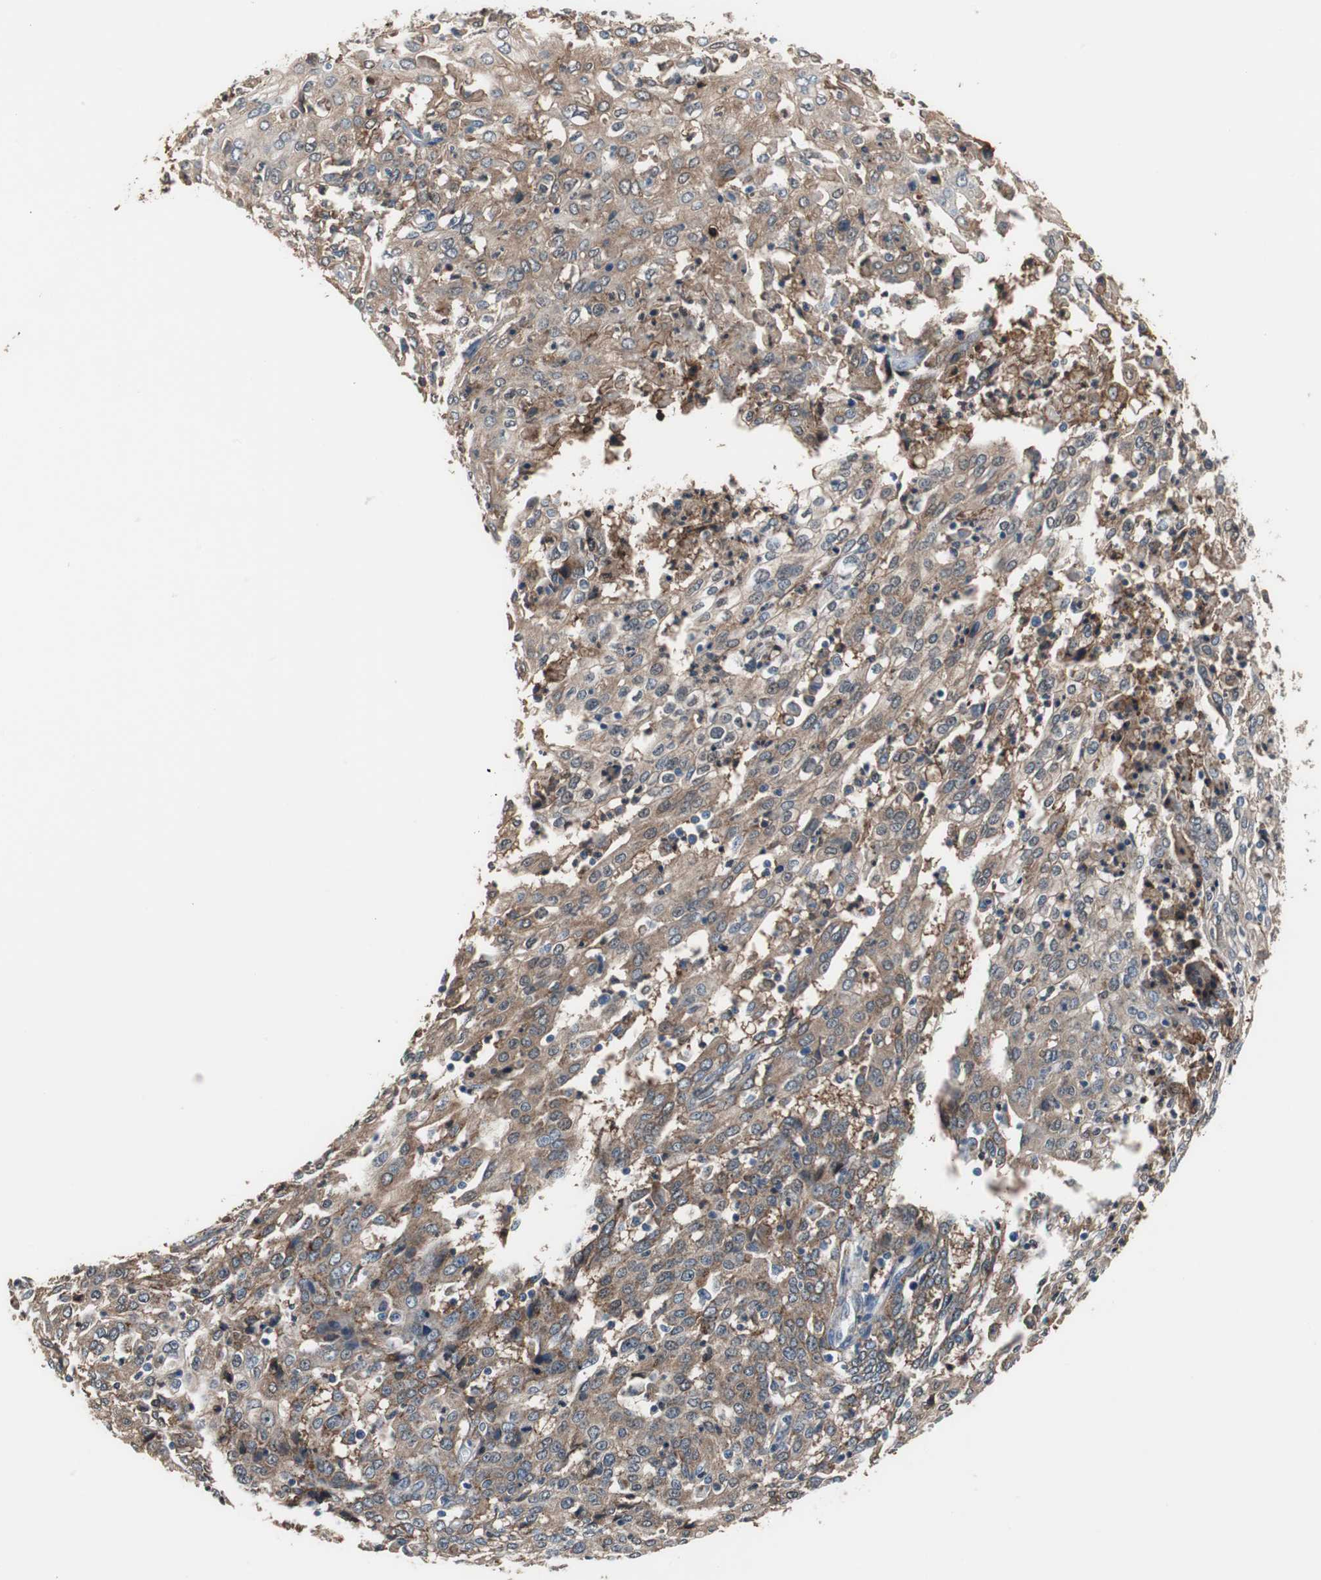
{"staining": {"intensity": "weak", "quantity": "25%-75%", "location": "cytoplasmic/membranous"}, "tissue": "cervical cancer", "cell_type": "Tumor cells", "image_type": "cancer", "snomed": [{"axis": "morphology", "description": "Squamous cell carcinoma, NOS"}, {"axis": "topography", "description": "Cervix"}], "caption": "The immunohistochemical stain shows weak cytoplasmic/membranous positivity in tumor cells of cervical cancer (squamous cell carcinoma) tissue.", "gene": "ANXA4", "patient": {"sex": "female", "age": 39}}